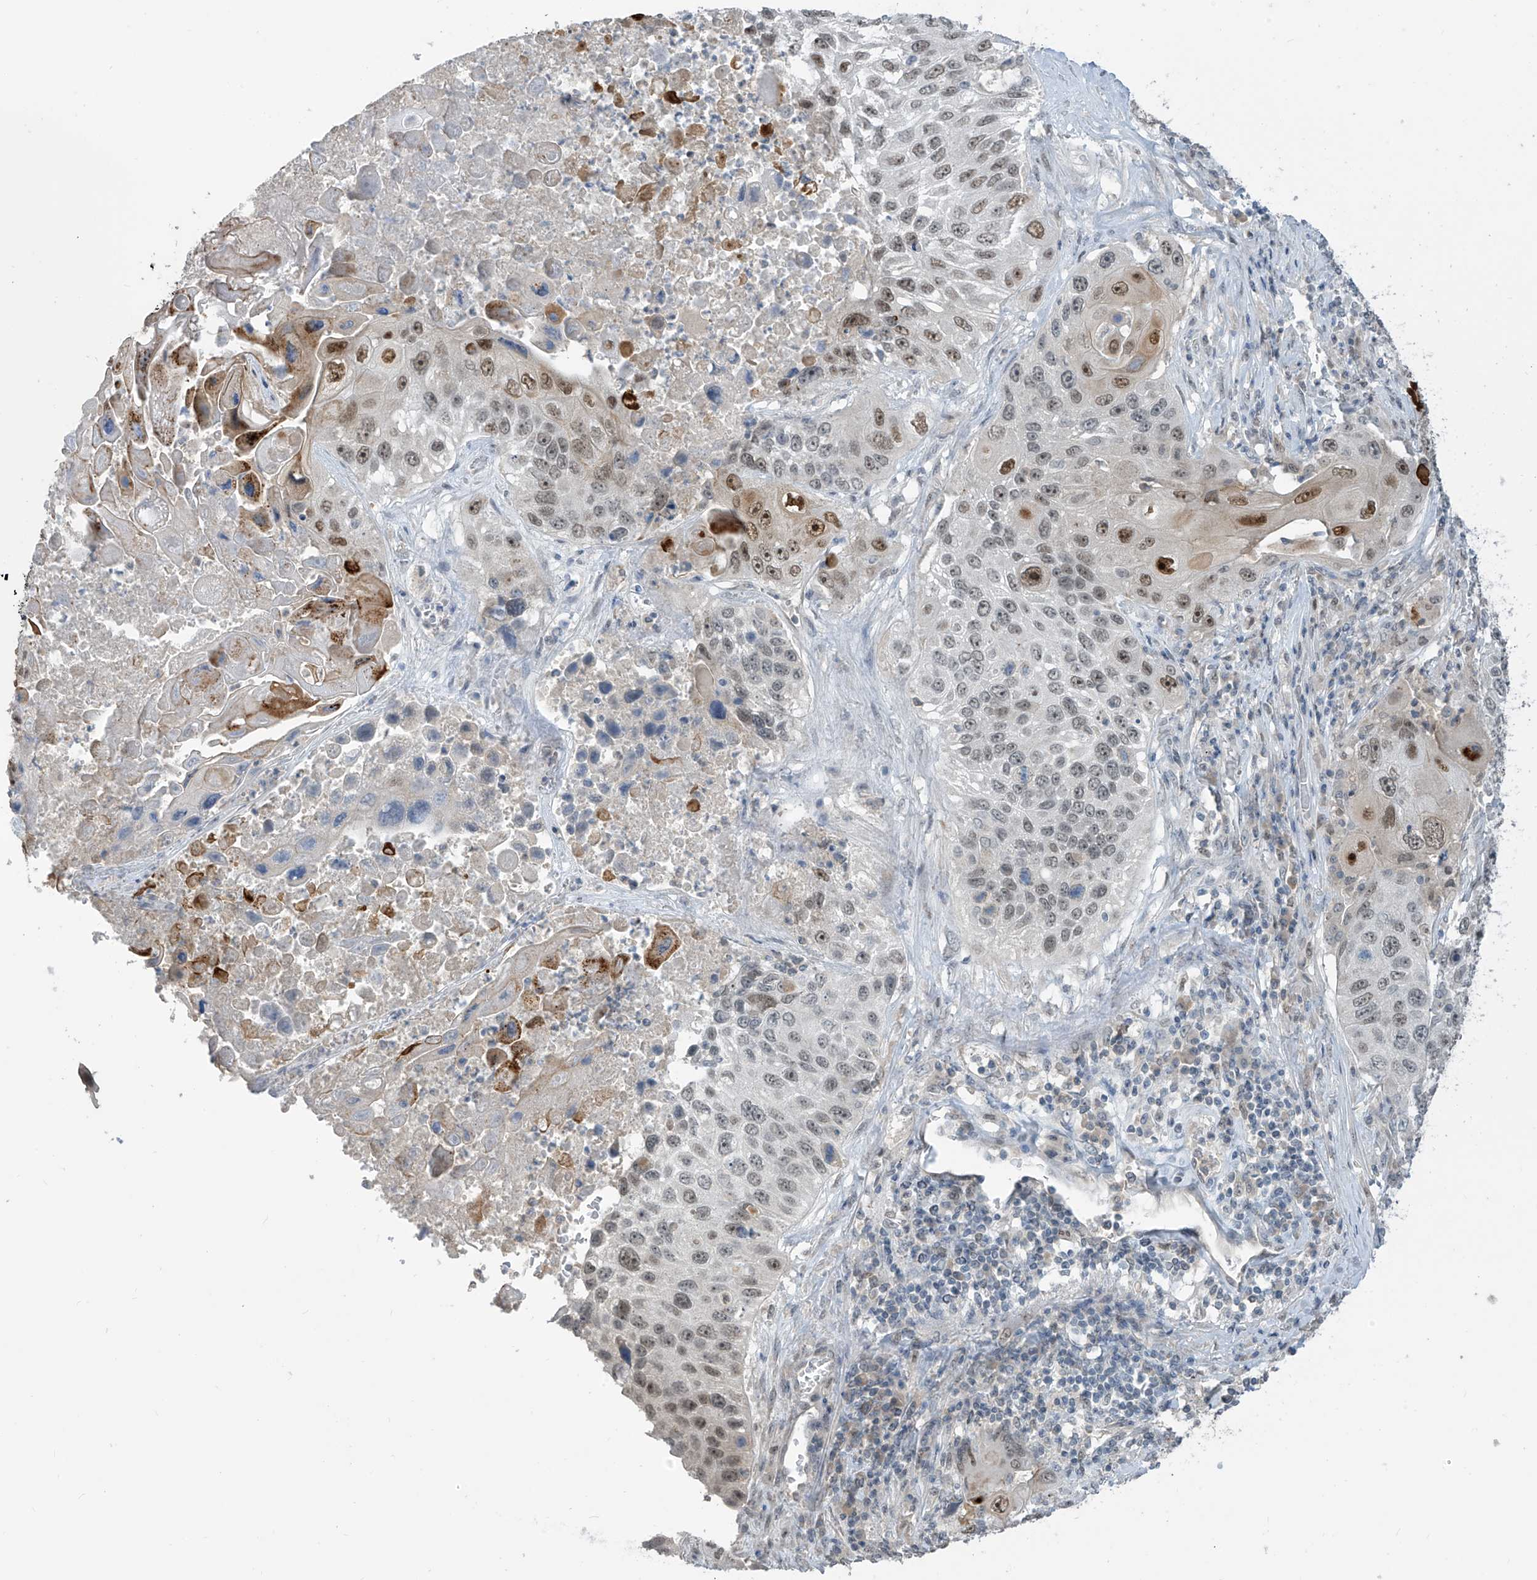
{"staining": {"intensity": "moderate", "quantity": "25%-75%", "location": "cytoplasmic/membranous,nuclear"}, "tissue": "lung cancer", "cell_type": "Tumor cells", "image_type": "cancer", "snomed": [{"axis": "morphology", "description": "Squamous cell carcinoma, NOS"}, {"axis": "topography", "description": "Lung"}], "caption": "Immunohistochemistry staining of lung squamous cell carcinoma, which displays medium levels of moderate cytoplasmic/membranous and nuclear positivity in about 25%-75% of tumor cells indicating moderate cytoplasmic/membranous and nuclear protein expression. The staining was performed using DAB (3,3'-diaminobenzidine) (brown) for protein detection and nuclei were counterstained in hematoxylin (blue).", "gene": "METAP1D", "patient": {"sex": "male", "age": 61}}